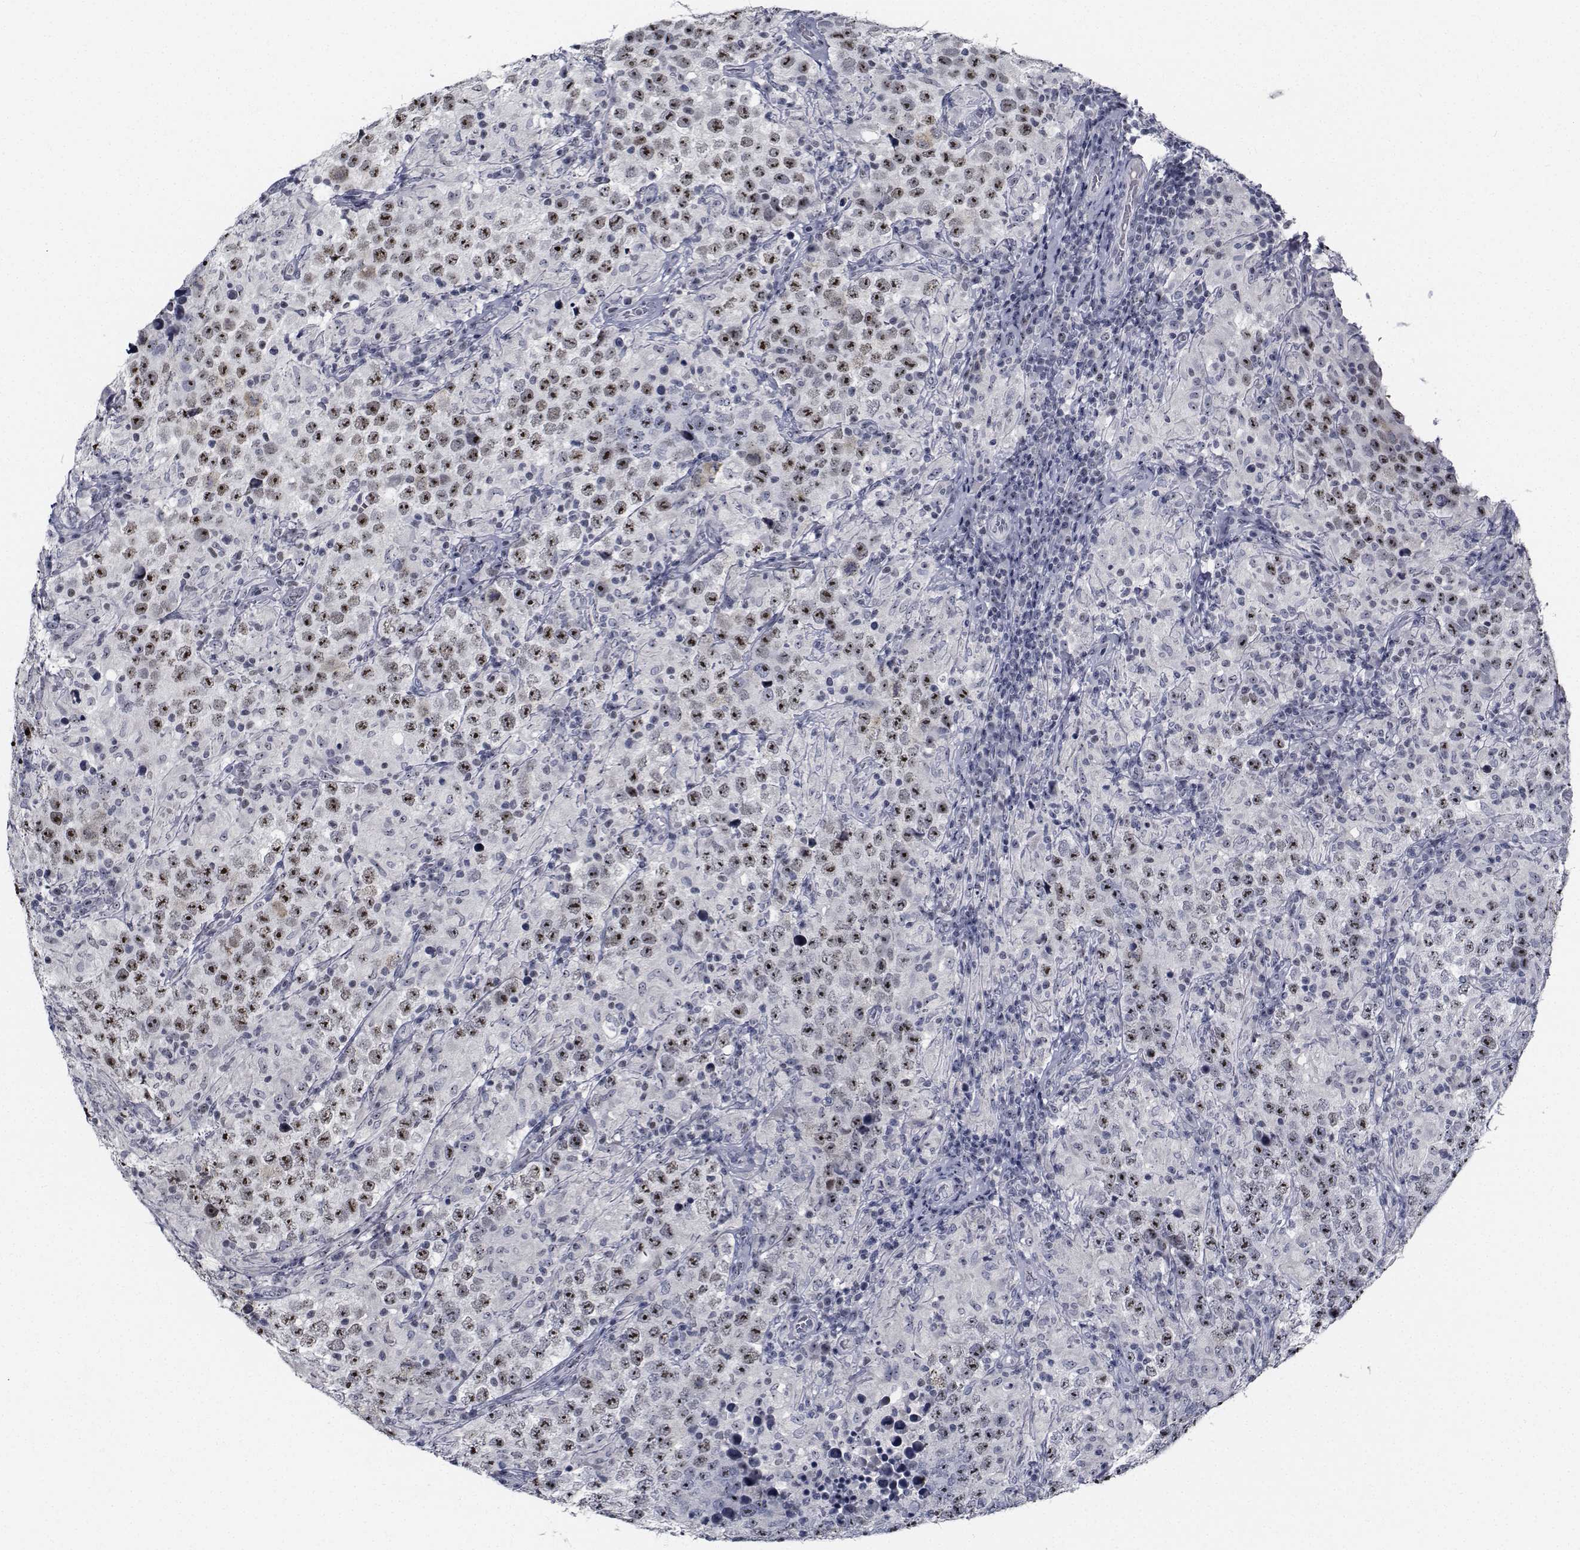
{"staining": {"intensity": "negative", "quantity": "none", "location": "none"}, "tissue": "testis cancer", "cell_type": "Tumor cells", "image_type": "cancer", "snomed": [{"axis": "morphology", "description": "Seminoma, NOS"}, {"axis": "morphology", "description": "Carcinoma, Embryonal, NOS"}, {"axis": "topography", "description": "Testis"}], "caption": "Tumor cells are negative for protein expression in human testis cancer (seminoma).", "gene": "NVL", "patient": {"sex": "male", "age": 41}}